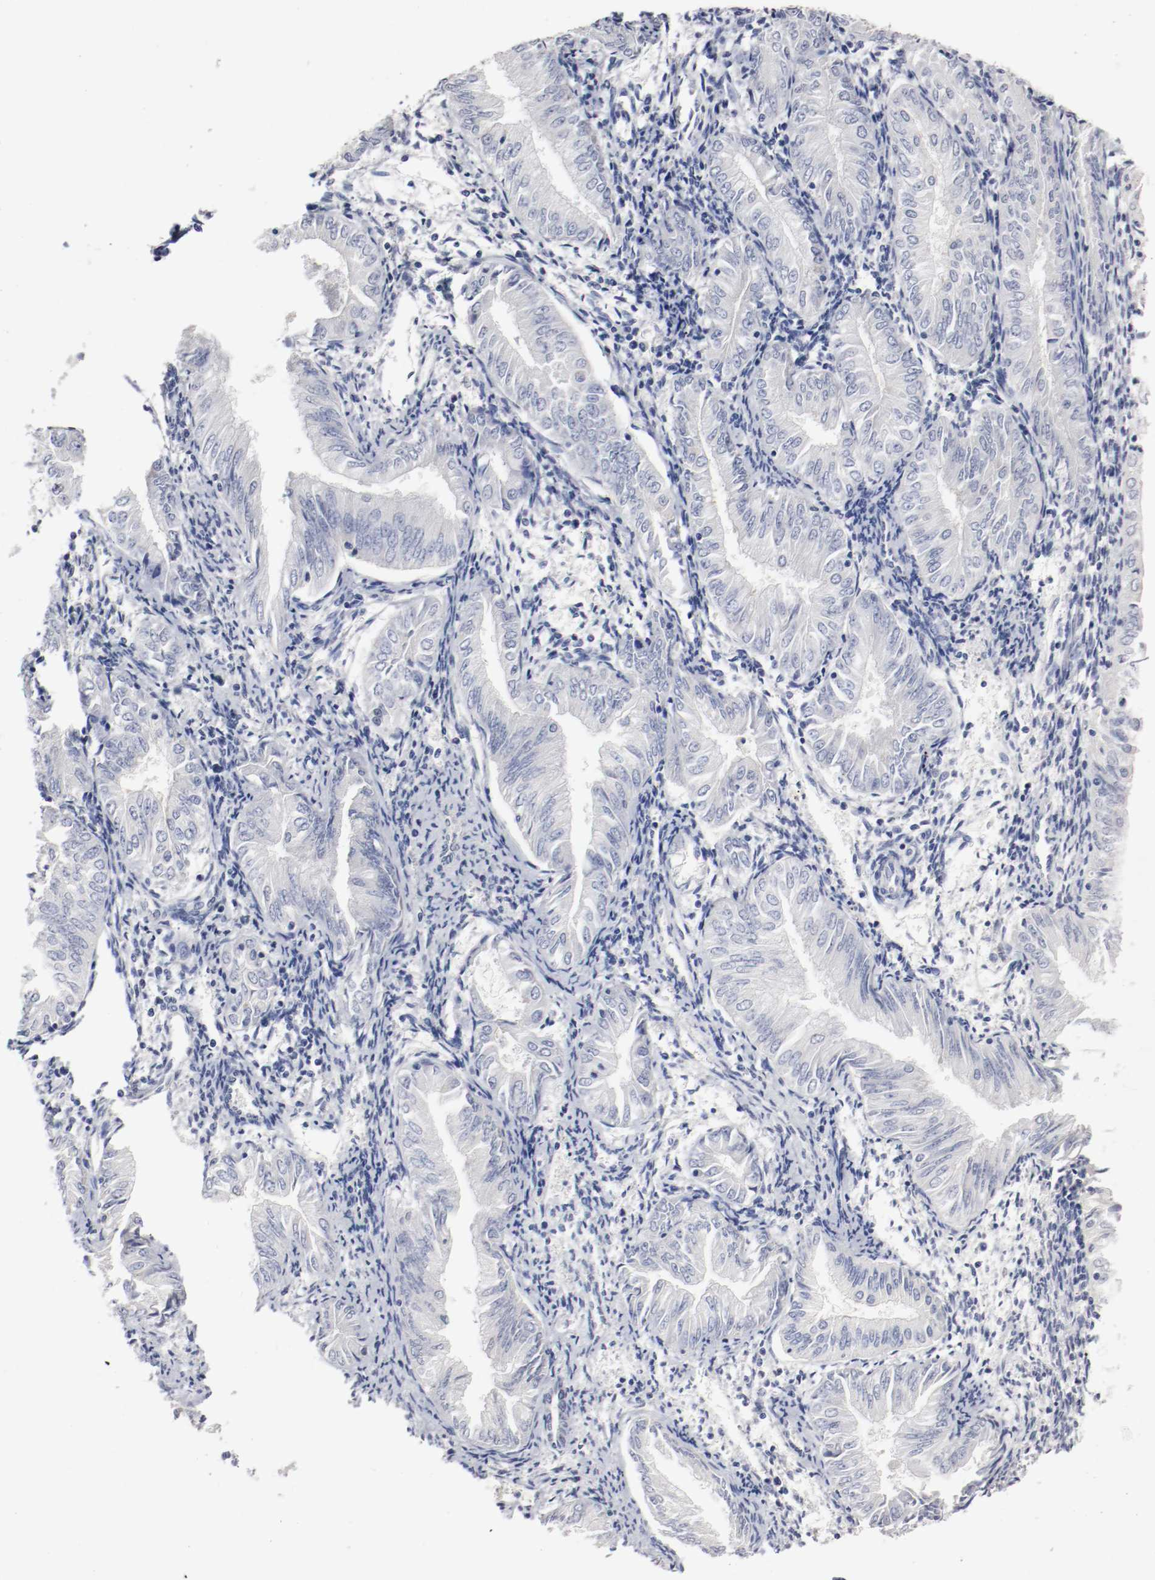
{"staining": {"intensity": "negative", "quantity": "none", "location": "none"}, "tissue": "endometrial cancer", "cell_type": "Tumor cells", "image_type": "cancer", "snomed": [{"axis": "morphology", "description": "Adenocarcinoma, NOS"}, {"axis": "topography", "description": "Endometrium"}], "caption": "DAB (3,3'-diaminobenzidine) immunohistochemical staining of human adenocarcinoma (endometrial) demonstrates no significant expression in tumor cells.", "gene": "FOSL2", "patient": {"sex": "female", "age": 53}}